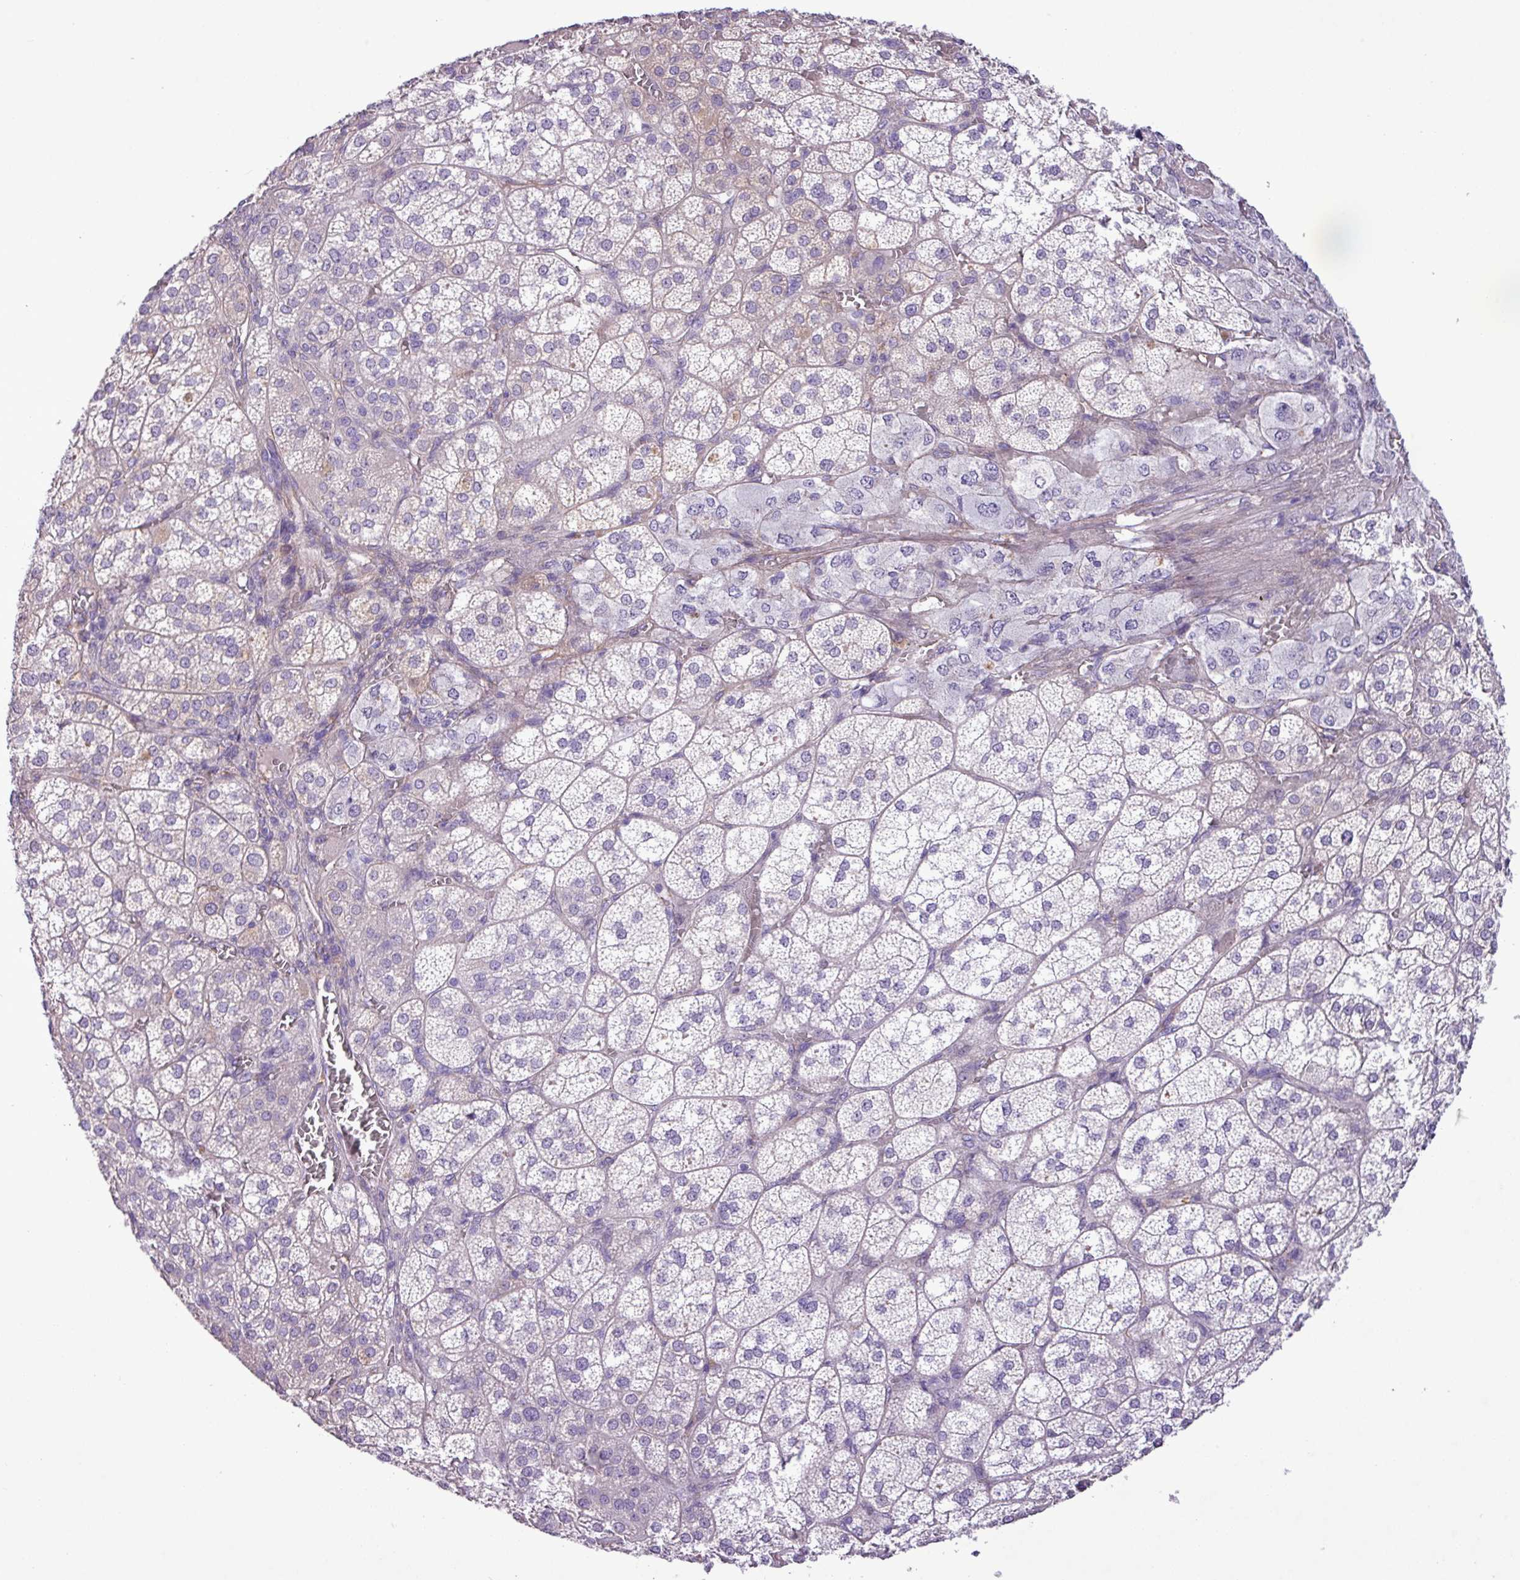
{"staining": {"intensity": "weak", "quantity": "<25%", "location": "cytoplasmic/membranous"}, "tissue": "adrenal gland", "cell_type": "Glandular cells", "image_type": "normal", "snomed": [{"axis": "morphology", "description": "Normal tissue, NOS"}, {"axis": "topography", "description": "Adrenal gland"}], "caption": "An immunohistochemistry (IHC) micrograph of normal adrenal gland is shown. There is no staining in glandular cells of adrenal gland.", "gene": "CD248", "patient": {"sex": "female", "age": 60}}